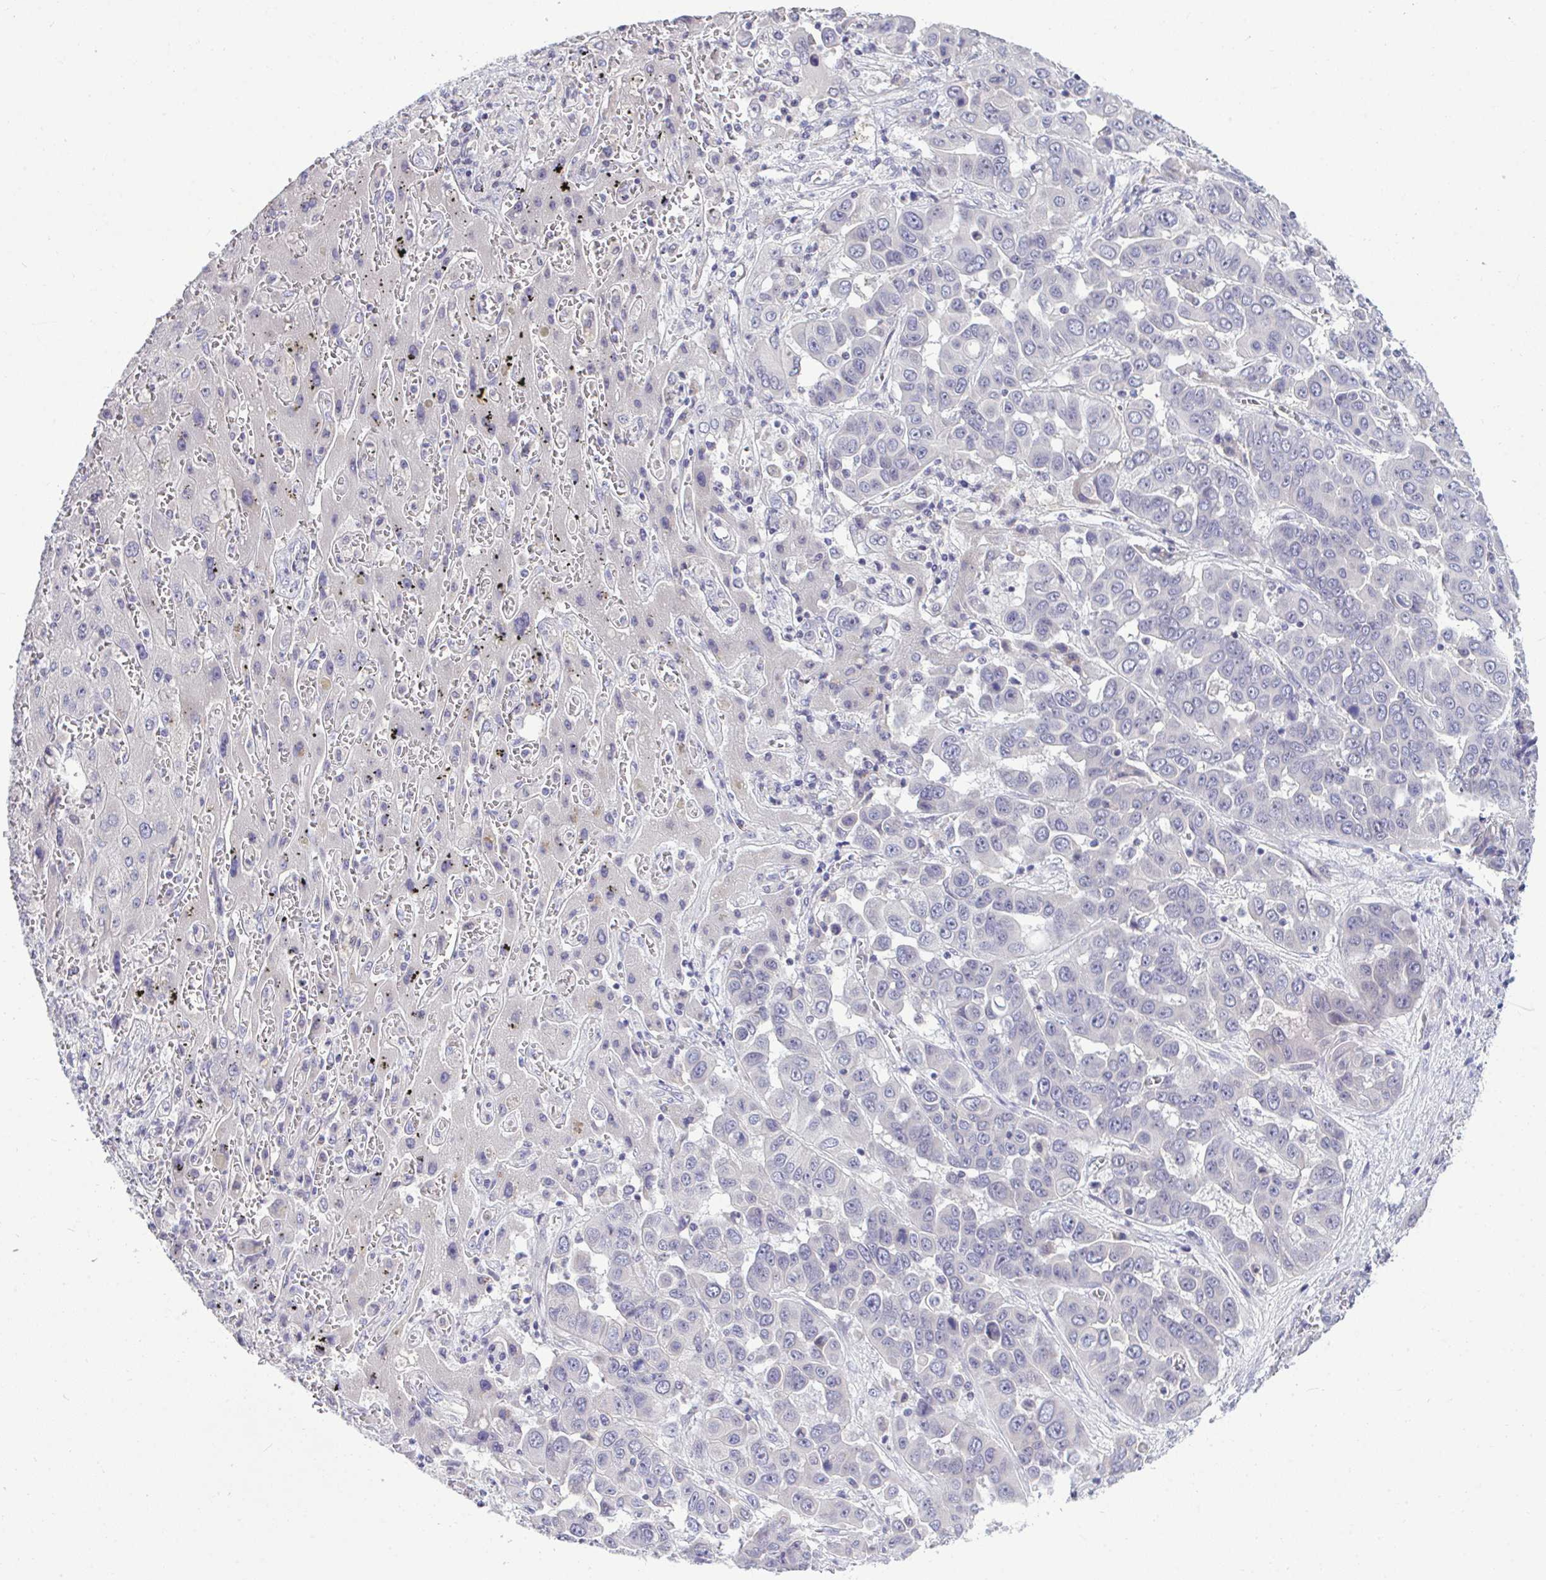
{"staining": {"intensity": "negative", "quantity": "none", "location": "none"}, "tissue": "liver cancer", "cell_type": "Tumor cells", "image_type": "cancer", "snomed": [{"axis": "morphology", "description": "Cholangiocarcinoma"}, {"axis": "topography", "description": "Liver"}], "caption": "This is an immunohistochemistry (IHC) histopathology image of human liver cancer. There is no expression in tumor cells.", "gene": "PIGK", "patient": {"sex": "female", "age": 52}}